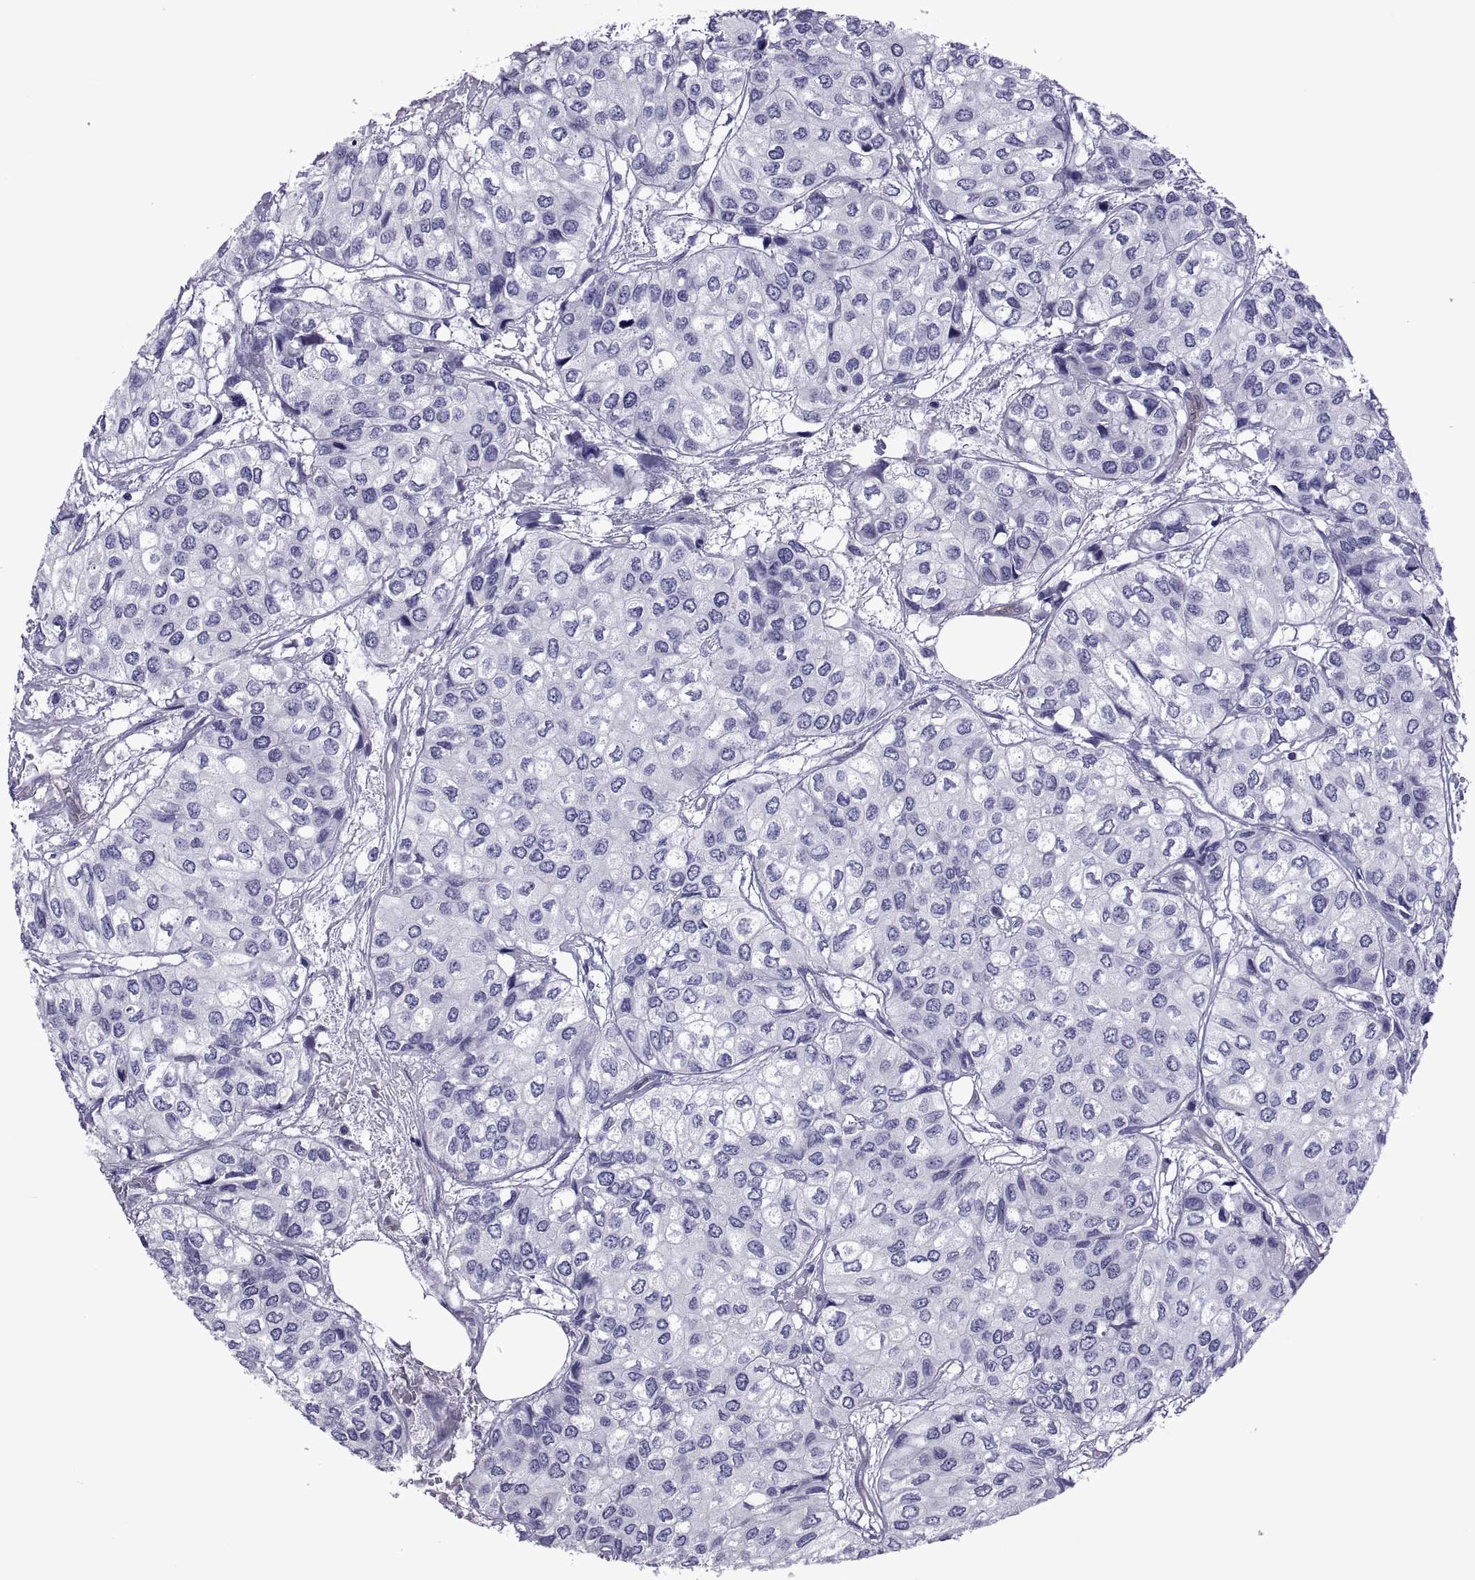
{"staining": {"intensity": "negative", "quantity": "none", "location": "none"}, "tissue": "urothelial cancer", "cell_type": "Tumor cells", "image_type": "cancer", "snomed": [{"axis": "morphology", "description": "Urothelial carcinoma, High grade"}, {"axis": "topography", "description": "Urinary bladder"}], "caption": "High magnification brightfield microscopy of urothelial cancer stained with DAB (brown) and counterstained with hematoxylin (blue): tumor cells show no significant staining.", "gene": "LCN9", "patient": {"sex": "male", "age": 73}}